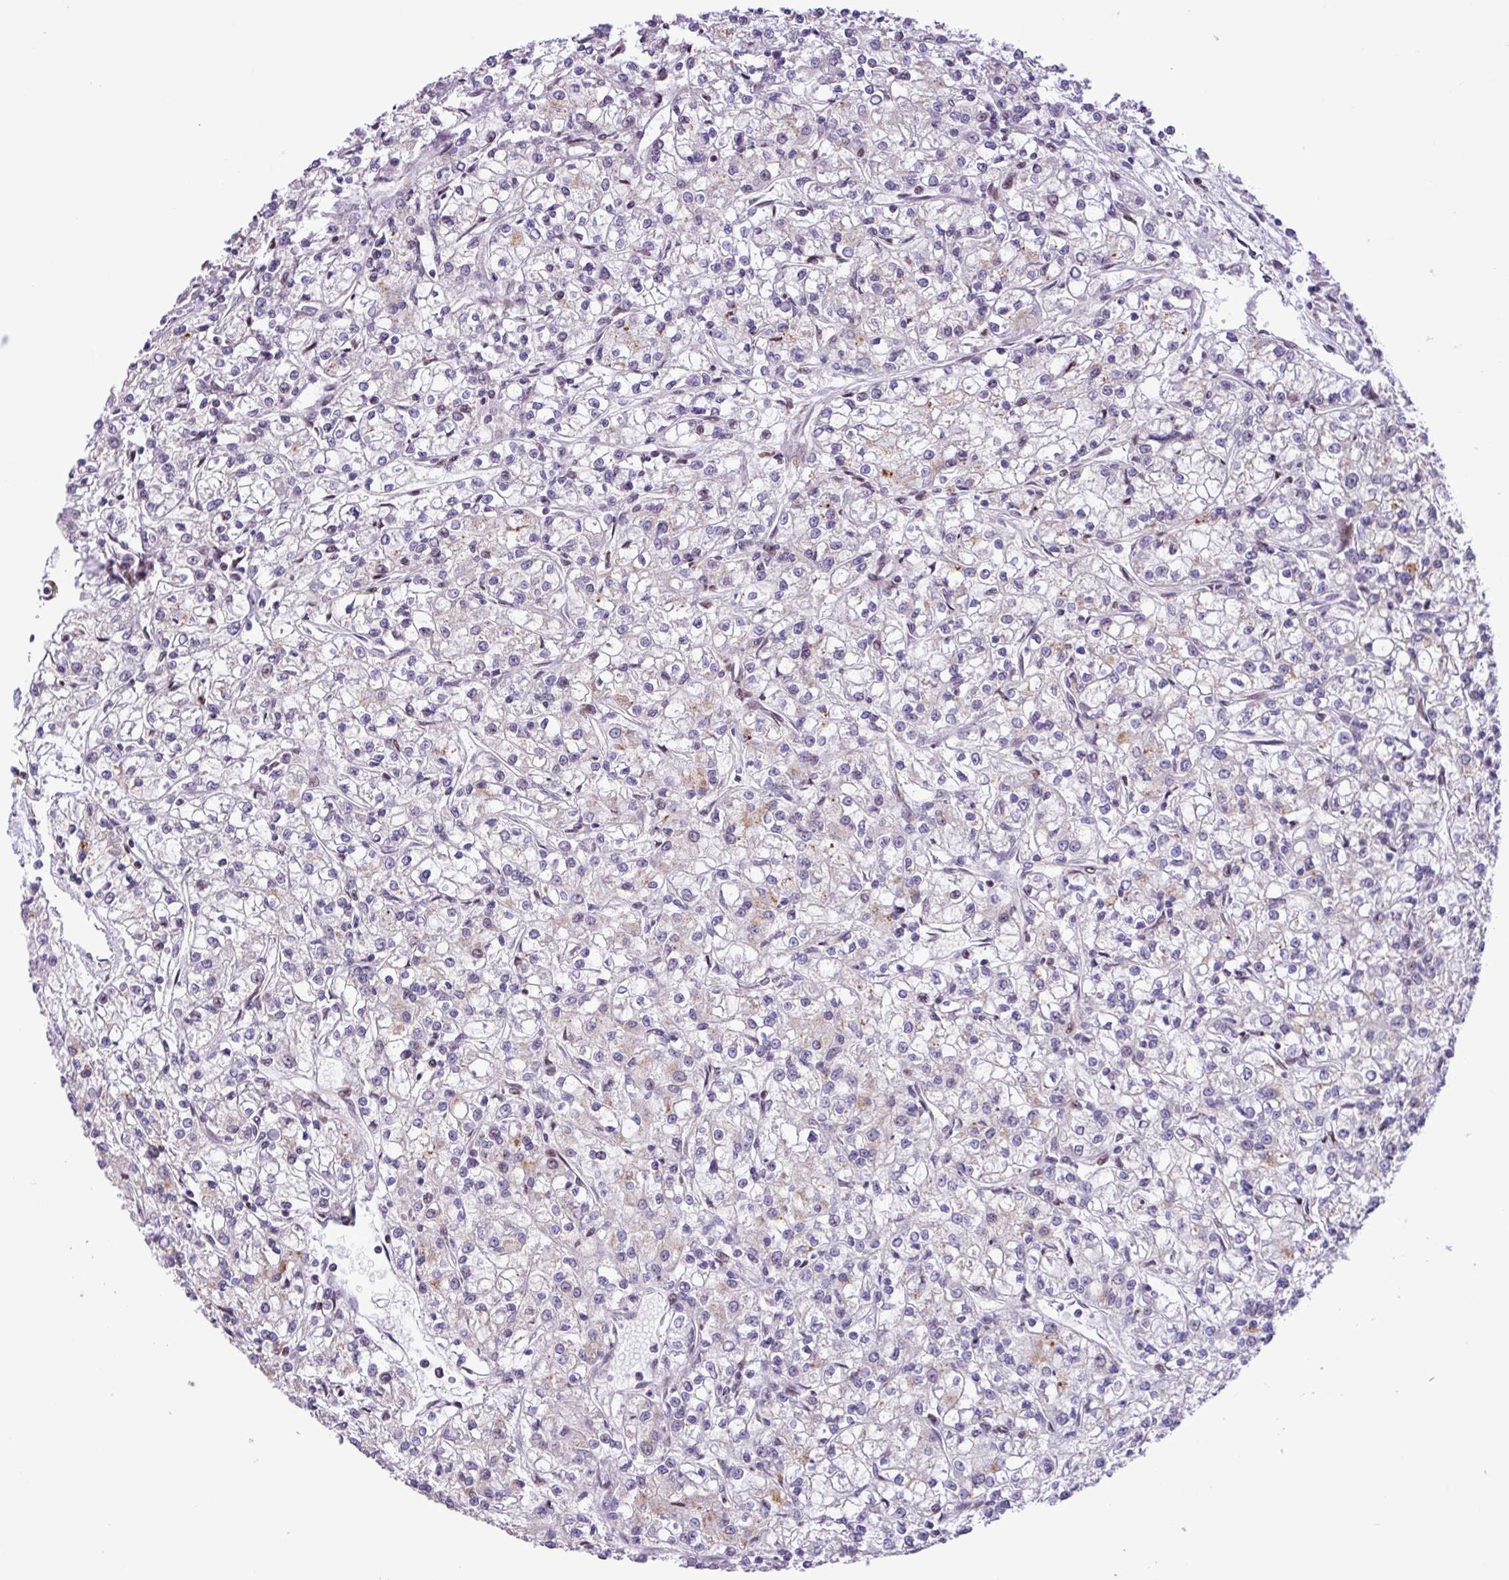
{"staining": {"intensity": "negative", "quantity": "none", "location": "none"}, "tissue": "renal cancer", "cell_type": "Tumor cells", "image_type": "cancer", "snomed": [{"axis": "morphology", "description": "Adenocarcinoma, NOS"}, {"axis": "topography", "description": "Kidney"}], "caption": "An image of human renal adenocarcinoma is negative for staining in tumor cells.", "gene": "ZNF354A", "patient": {"sex": "female", "age": 59}}